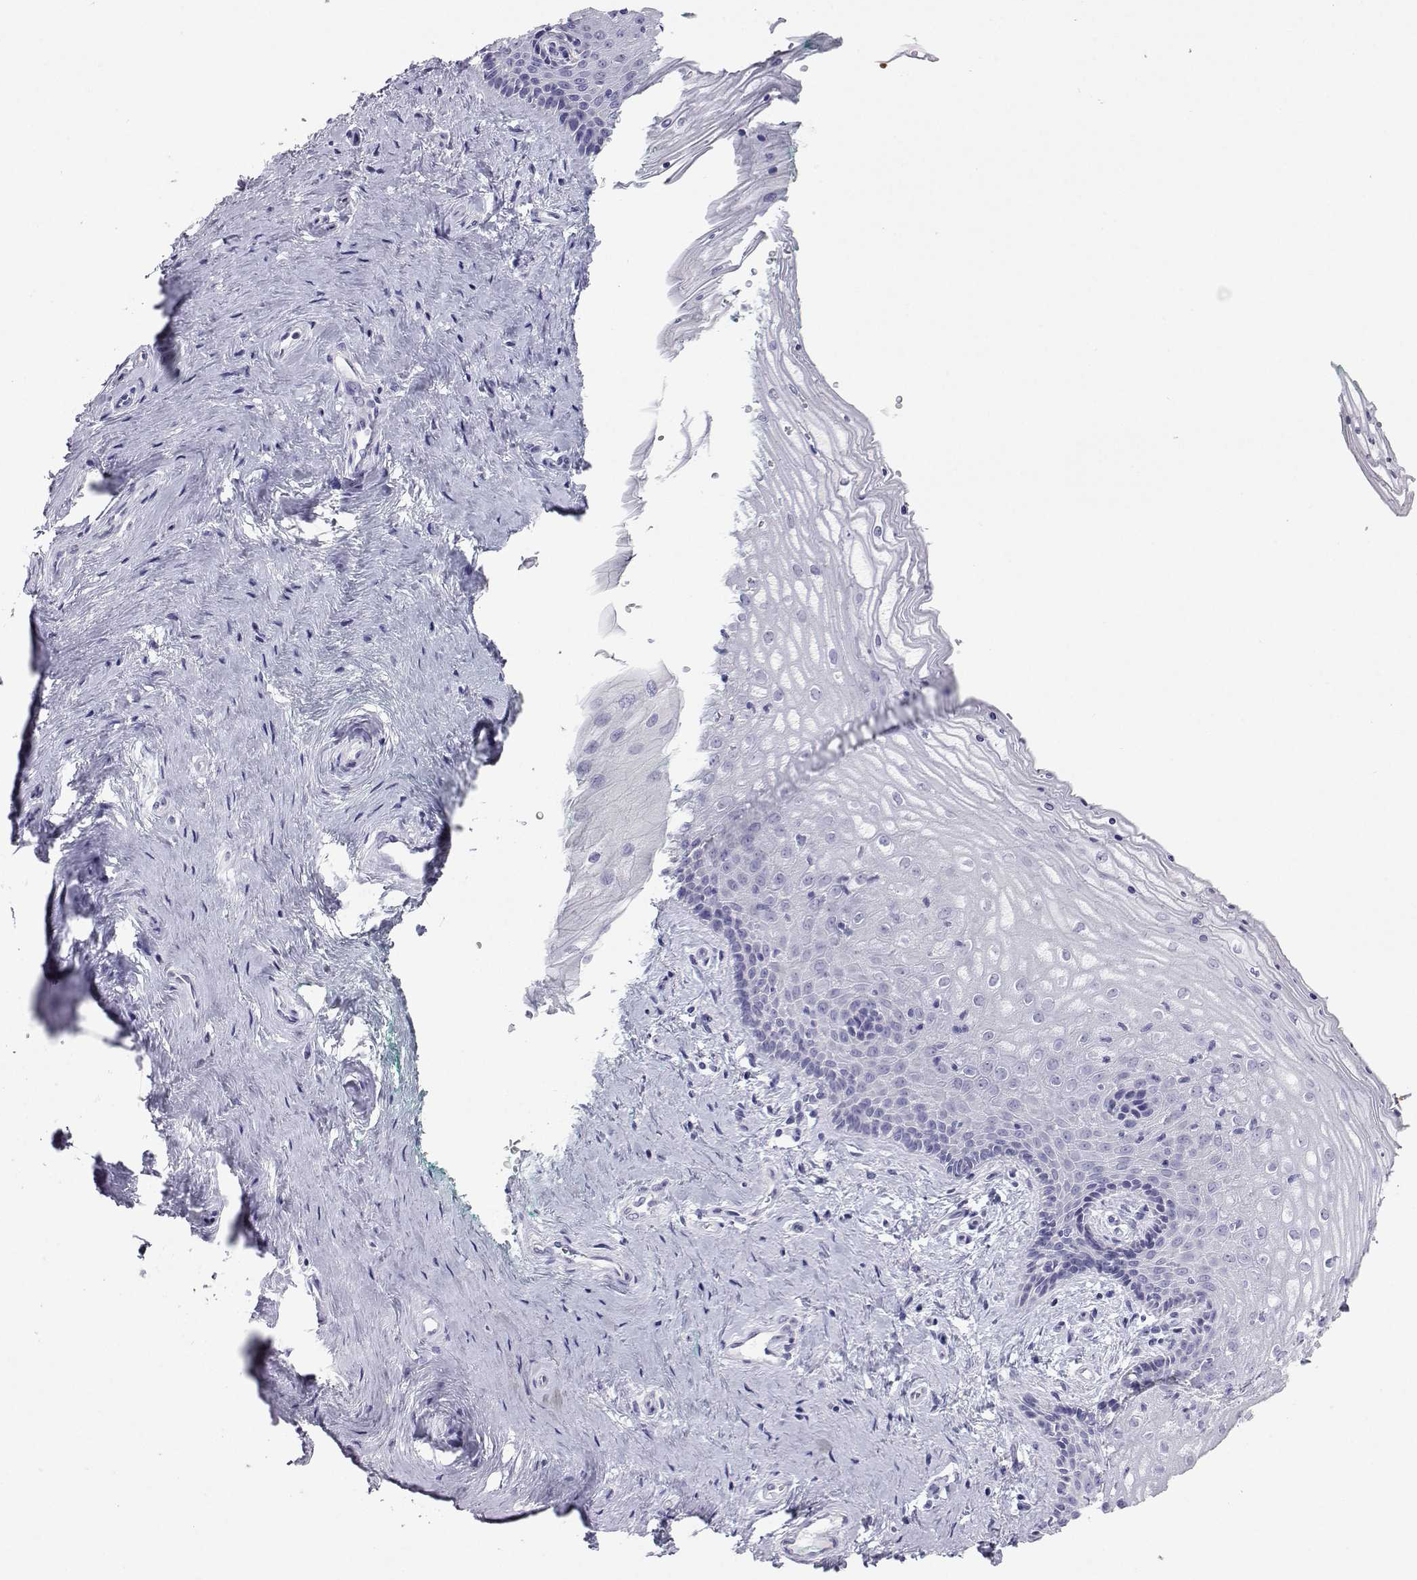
{"staining": {"intensity": "negative", "quantity": "none", "location": "none"}, "tissue": "vagina", "cell_type": "Squamous epithelial cells", "image_type": "normal", "snomed": [{"axis": "morphology", "description": "Normal tissue, NOS"}, {"axis": "topography", "description": "Vagina"}], "caption": "DAB immunohistochemical staining of normal human vagina exhibits no significant staining in squamous epithelial cells. Brightfield microscopy of immunohistochemistry stained with DAB (3,3'-diaminobenzidine) (brown) and hematoxylin (blue), captured at high magnification.", "gene": "PLIN4", "patient": {"sex": "female", "age": 45}}